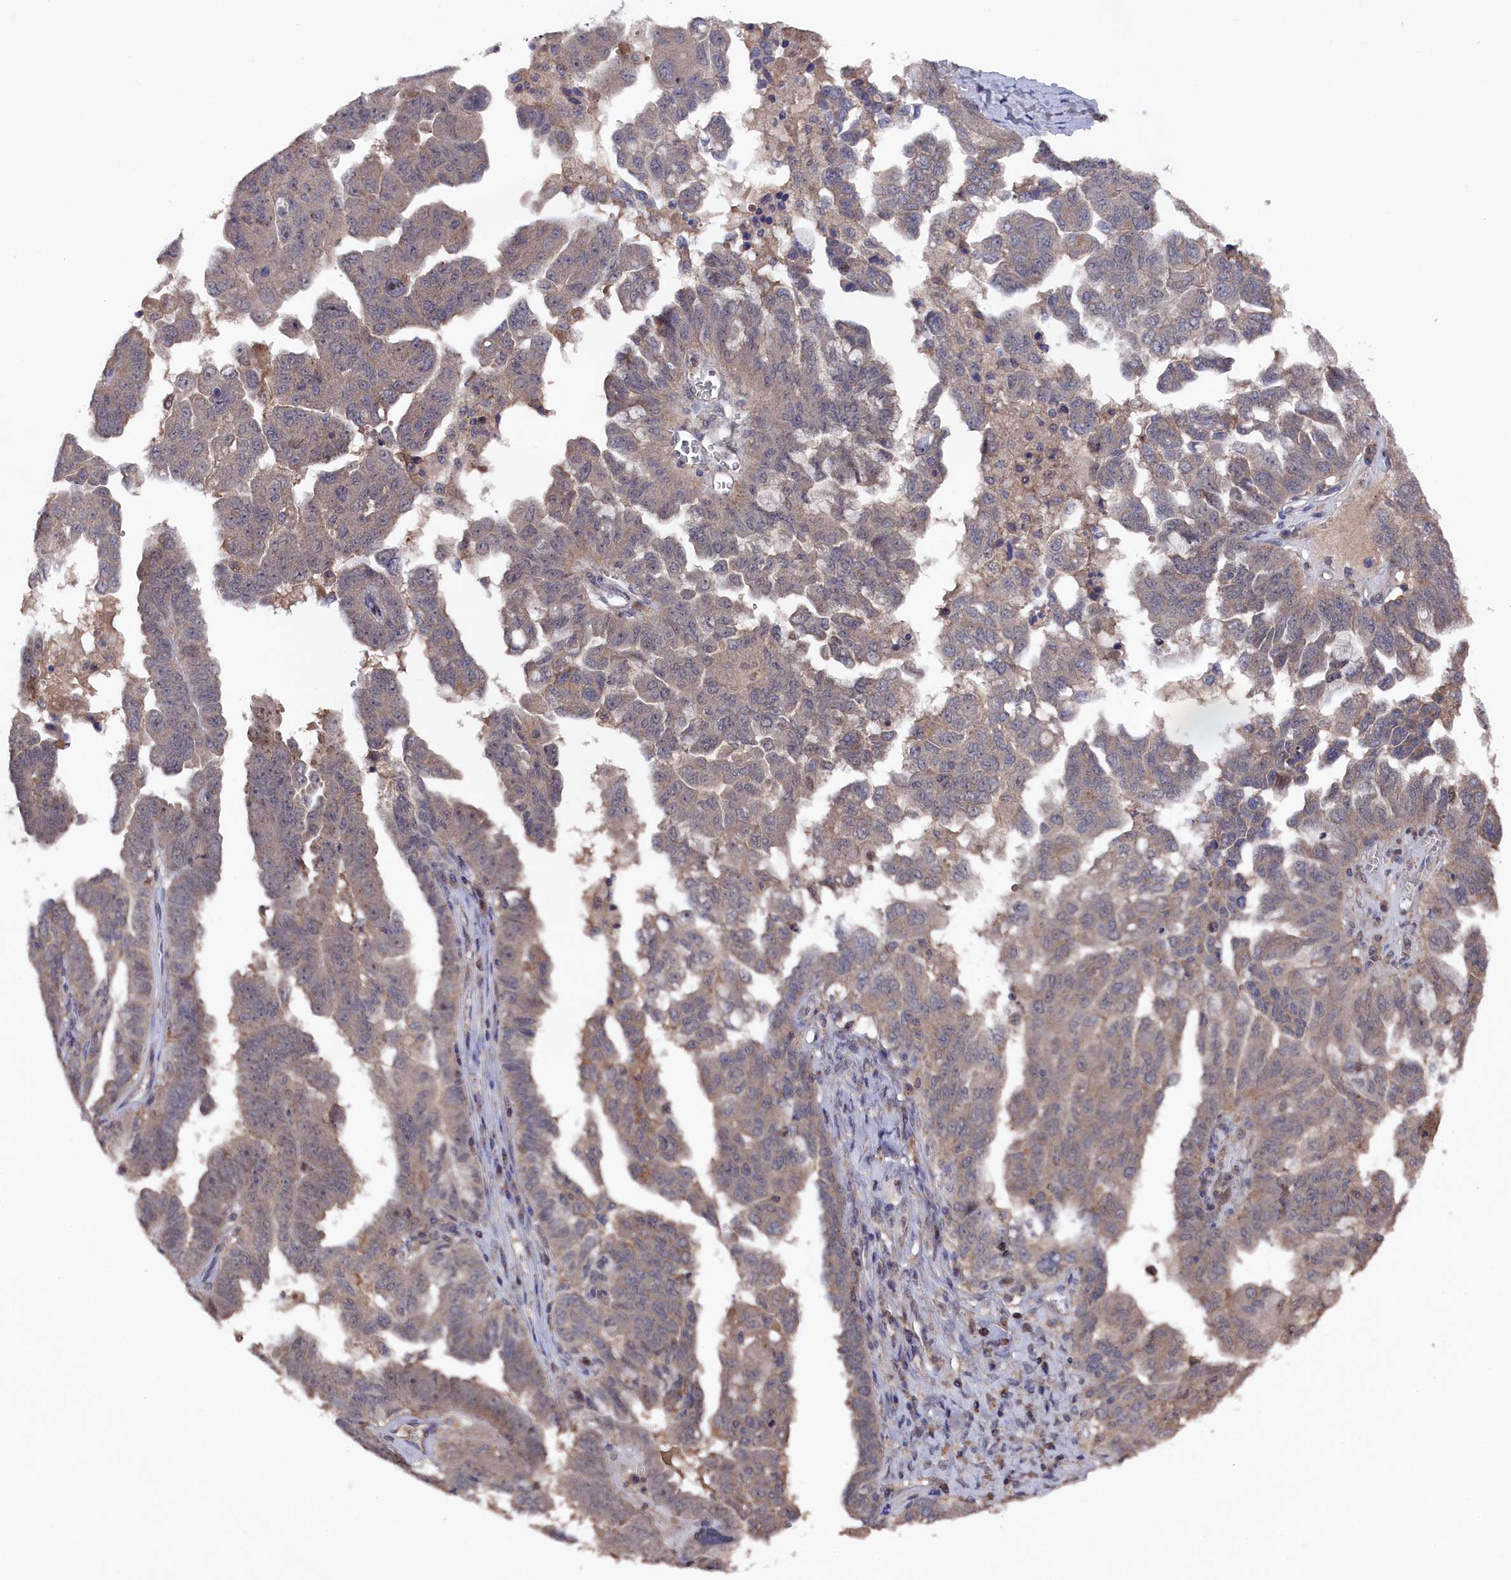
{"staining": {"intensity": "weak", "quantity": "25%-75%", "location": "cytoplasmic/membranous"}, "tissue": "ovarian cancer", "cell_type": "Tumor cells", "image_type": "cancer", "snomed": [{"axis": "morphology", "description": "Carcinoma, endometroid"}, {"axis": "topography", "description": "Ovary"}], "caption": "Weak cytoplasmic/membranous expression is appreciated in about 25%-75% of tumor cells in ovarian cancer (endometroid carcinoma). Immunohistochemistry (ihc) stains the protein in brown and the nuclei are stained blue.", "gene": "TMC5", "patient": {"sex": "female", "age": 62}}